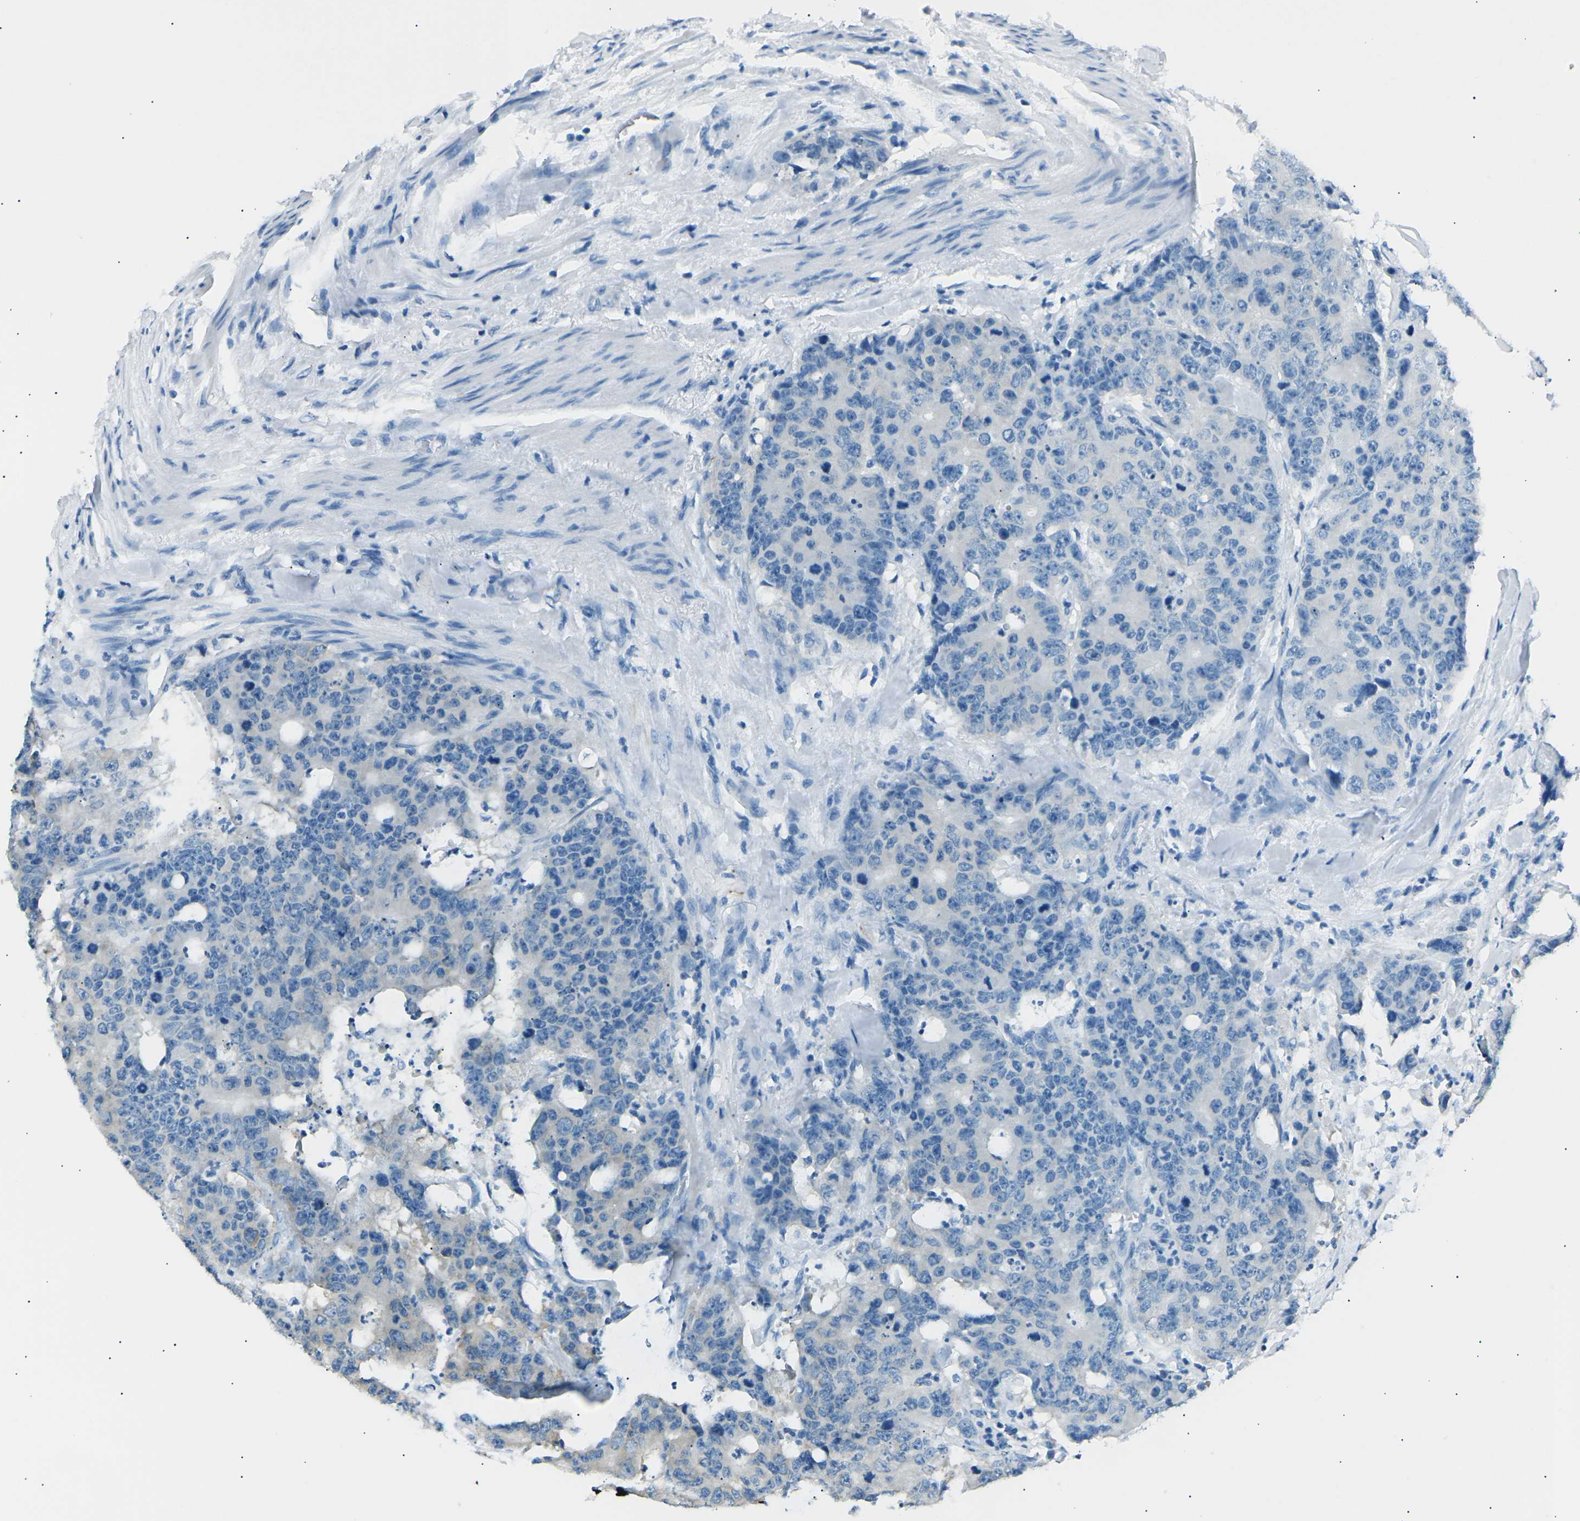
{"staining": {"intensity": "weak", "quantity": "<25%", "location": "cytoplasmic/membranous"}, "tissue": "colorectal cancer", "cell_type": "Tumor cells", "image_type": "cancer", "snomed": [{"axis": "morphology", "description": "Adenocarcinoma, NOS"}, {"axis": "topography", "description": "Colon"}], "caption": "The immunohistochemistry (IHC) image has no significant positivity in tumor cells of colorectal cancer (adenocarcinoma) tissue. (DAB (3,3'-diaminobenzidine) immunohistochemistry (IHC) visualized using brightfield microscopy, high magnification).", "gene": "SLK", "patient": {"sex": "female", "age": 86}}